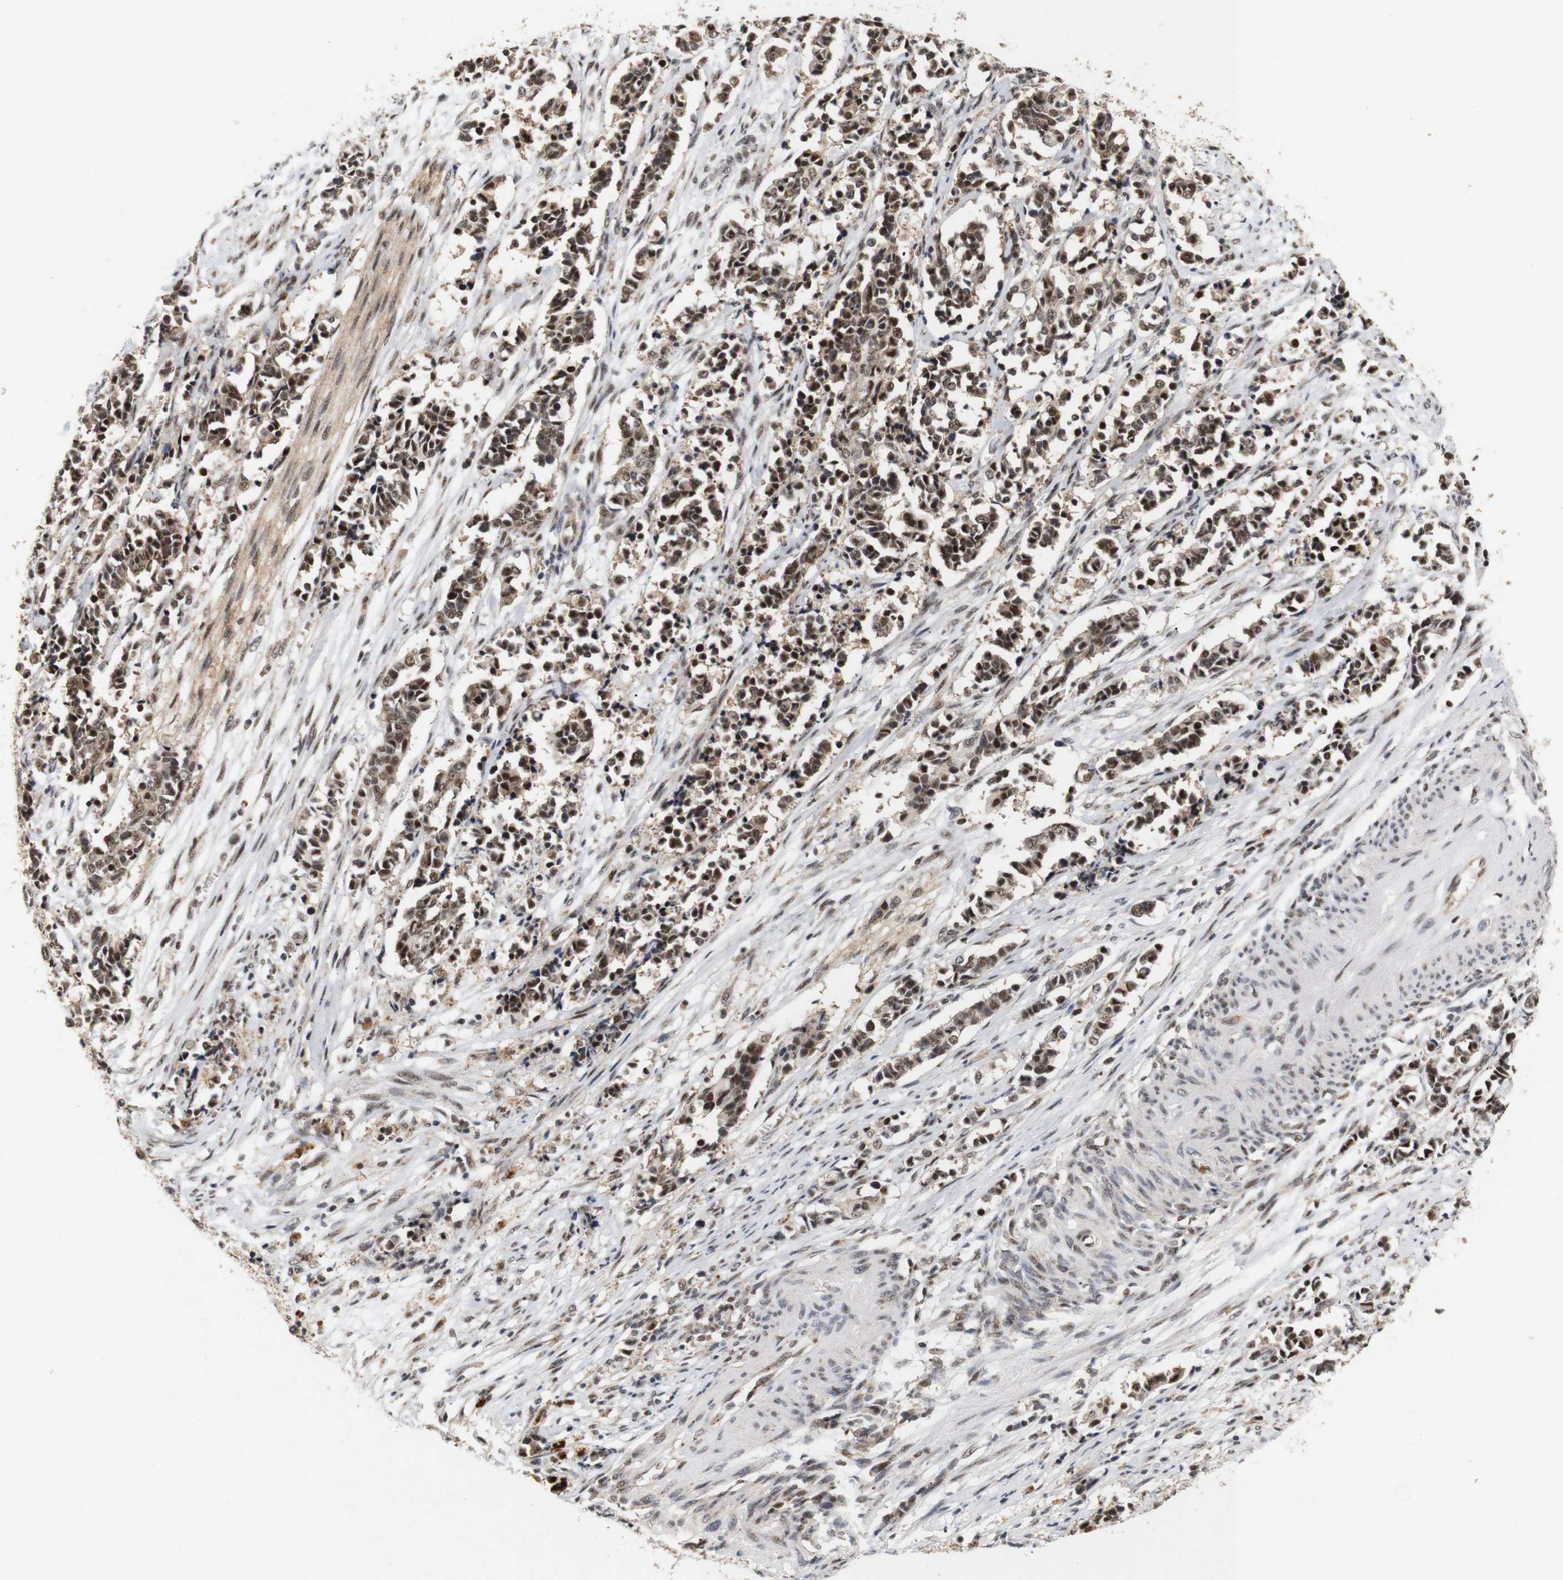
{"staining": {"intensity": "moderate", "quantity": ">75%", "location": "cytoplasmic/membranous,nuclear"}, "tissue": "cervical cancer", "cell_type": "Tumor cells", "image_type": "cancer", "snomed": [{"axis": "morphology", "description": "Squamous cell carcinoma, NOS"}, {"axis": "topography", "description": "Cervix"}], "caption": "Immunohistochemical staining of cervical squamous cell carcinoma demonstrates medium levels of moderate cytoplasmic/membranous and nuclear protein positivity in about >75% of tumor cells.", "gene": "PYM1", "patient": {"sex": "female", "age": 35}}